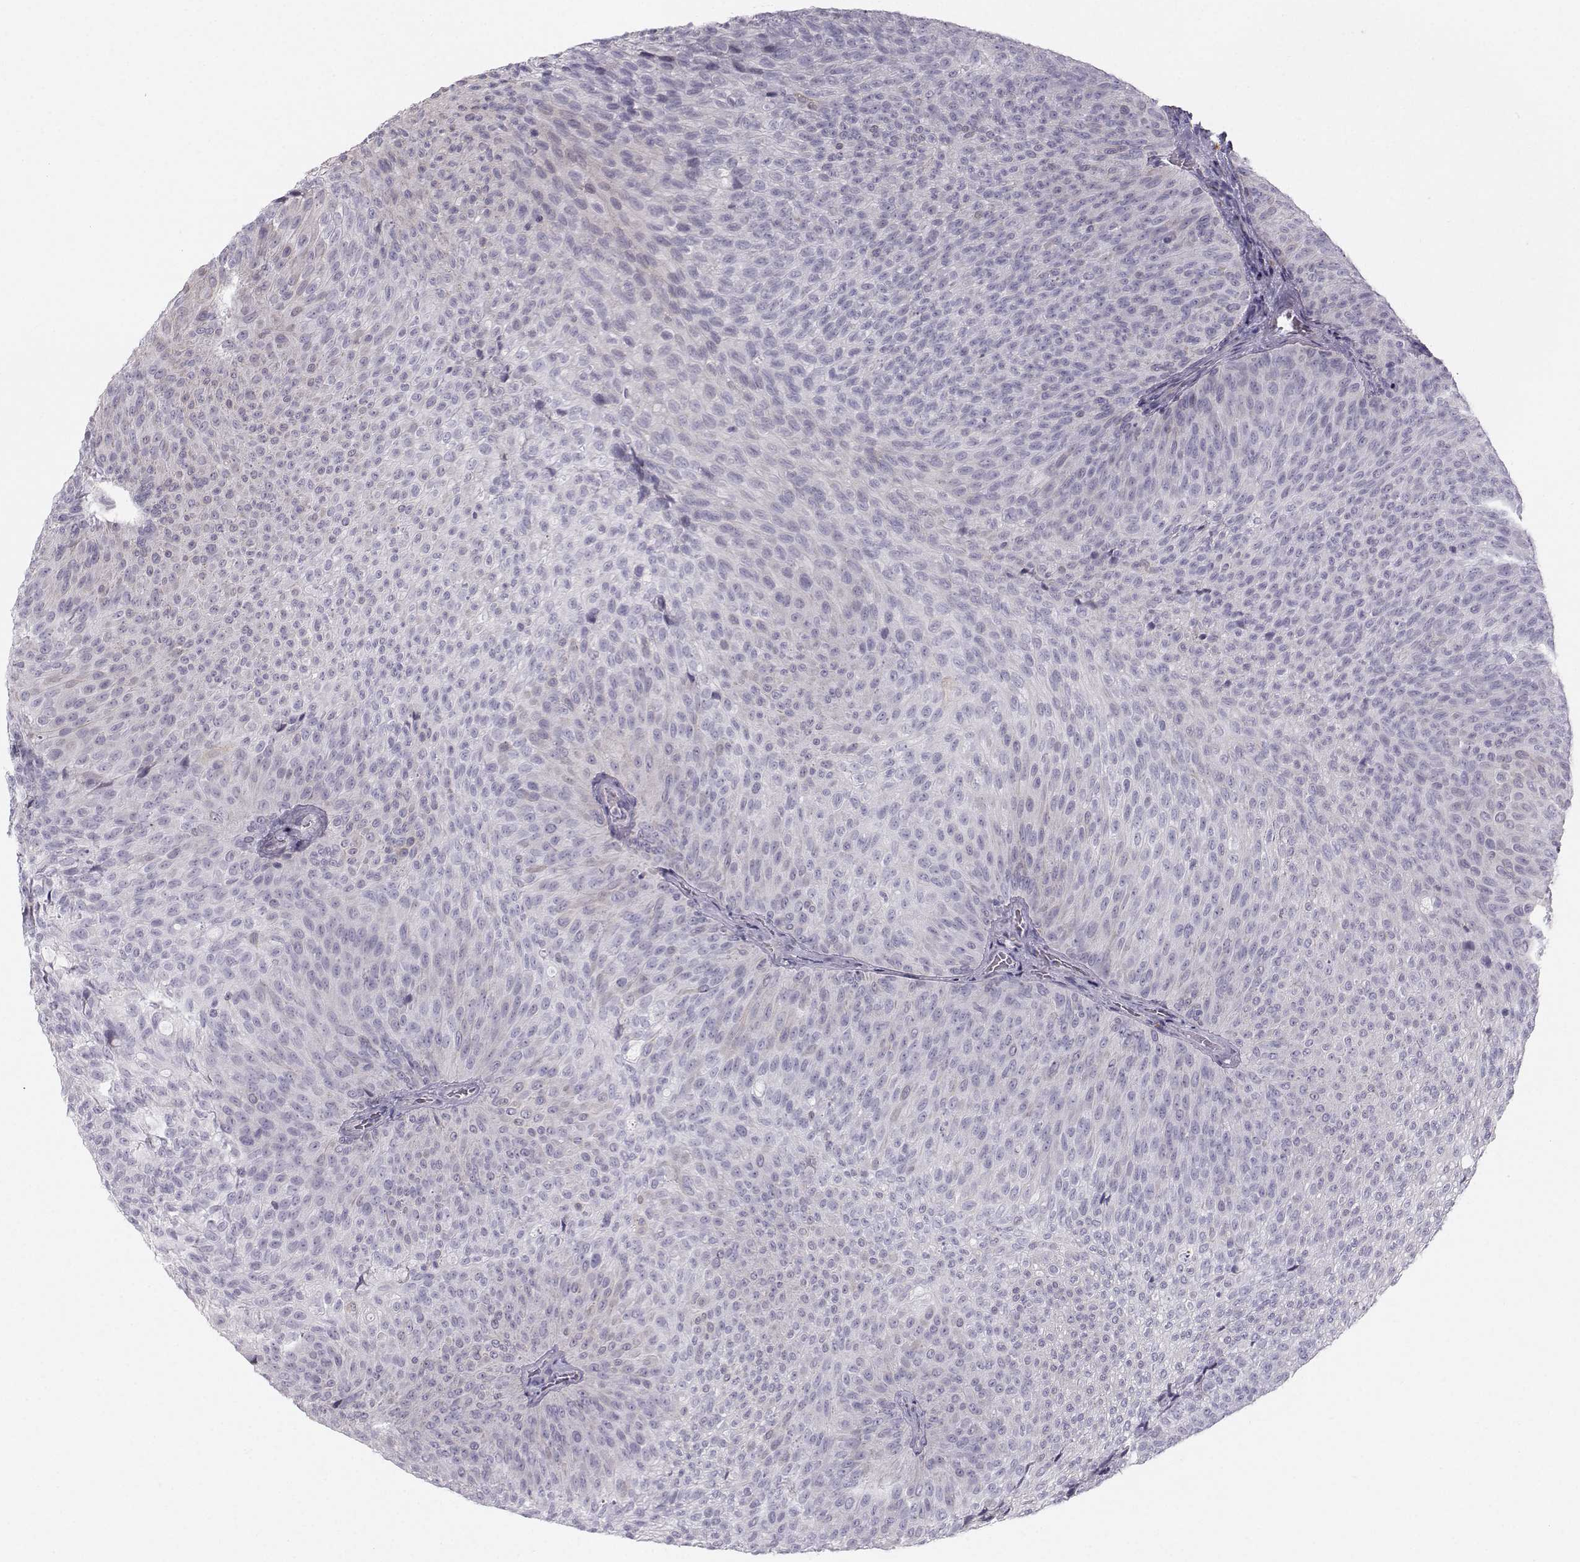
{"staining": {"intensity": "negative", "quantity": "none", "location": "none"}, "tissue": "urothelial cancer", "cell_type": "Tumor cells", "image_type": "cancer", "snomed": [{"axis": "morphology", "description": "Urothelial carcinoma, Low grade"}, {"axis": "topography", "description": "Urinary bladder"}], "caption": "The immunohistochemistry histopathology image has no significant positivity in tumor cells of urothelial cancer tissue.", "gene": "CASR", "patient": {"sex": "male", "age": 78}}